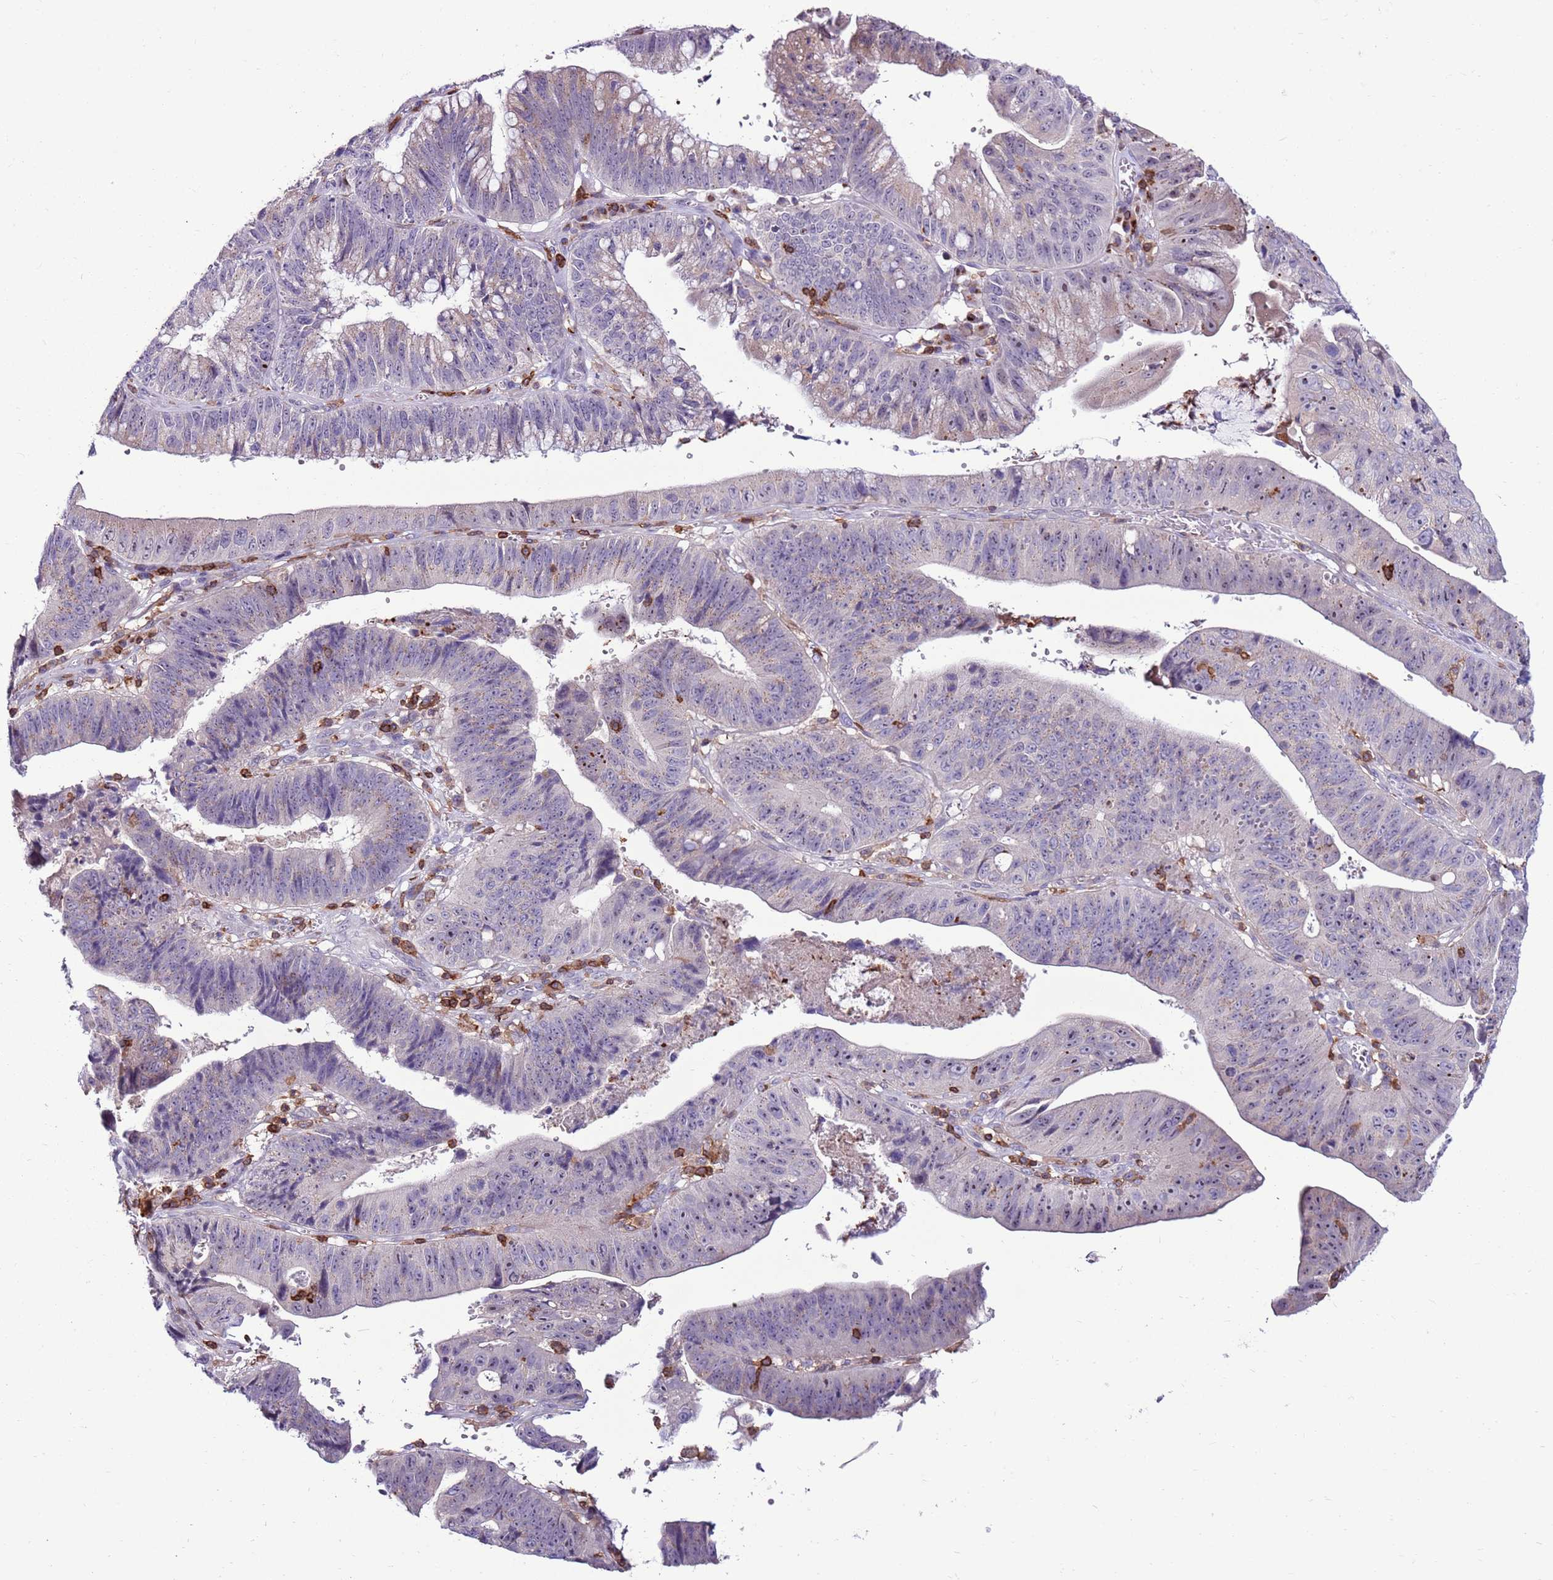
{"staining": {"intensity": "weak", "quantity": "25%-75%", "location": "cytoplasmic/membranous"}, "tissue": "stomach cancer", "cell_type": "Tumor cells", "image_type": "cancer", "snomed": [{"axis": "morphology", "description": "Adenocarcinoma, NOS"}, {"axis": "topography", "description": "Stomach"}], "caption": "Immunohistochemical staining of human adenocarcinoma (stomach) exhibits low levels of weak cytoplasmic/membranous protein staining in about 25%-75% of tumor cells. (IHC, brightfield microscopy, high magnification).", "gene": "ZSWIM1", "patient": {"sex": "male", "age": 59}}